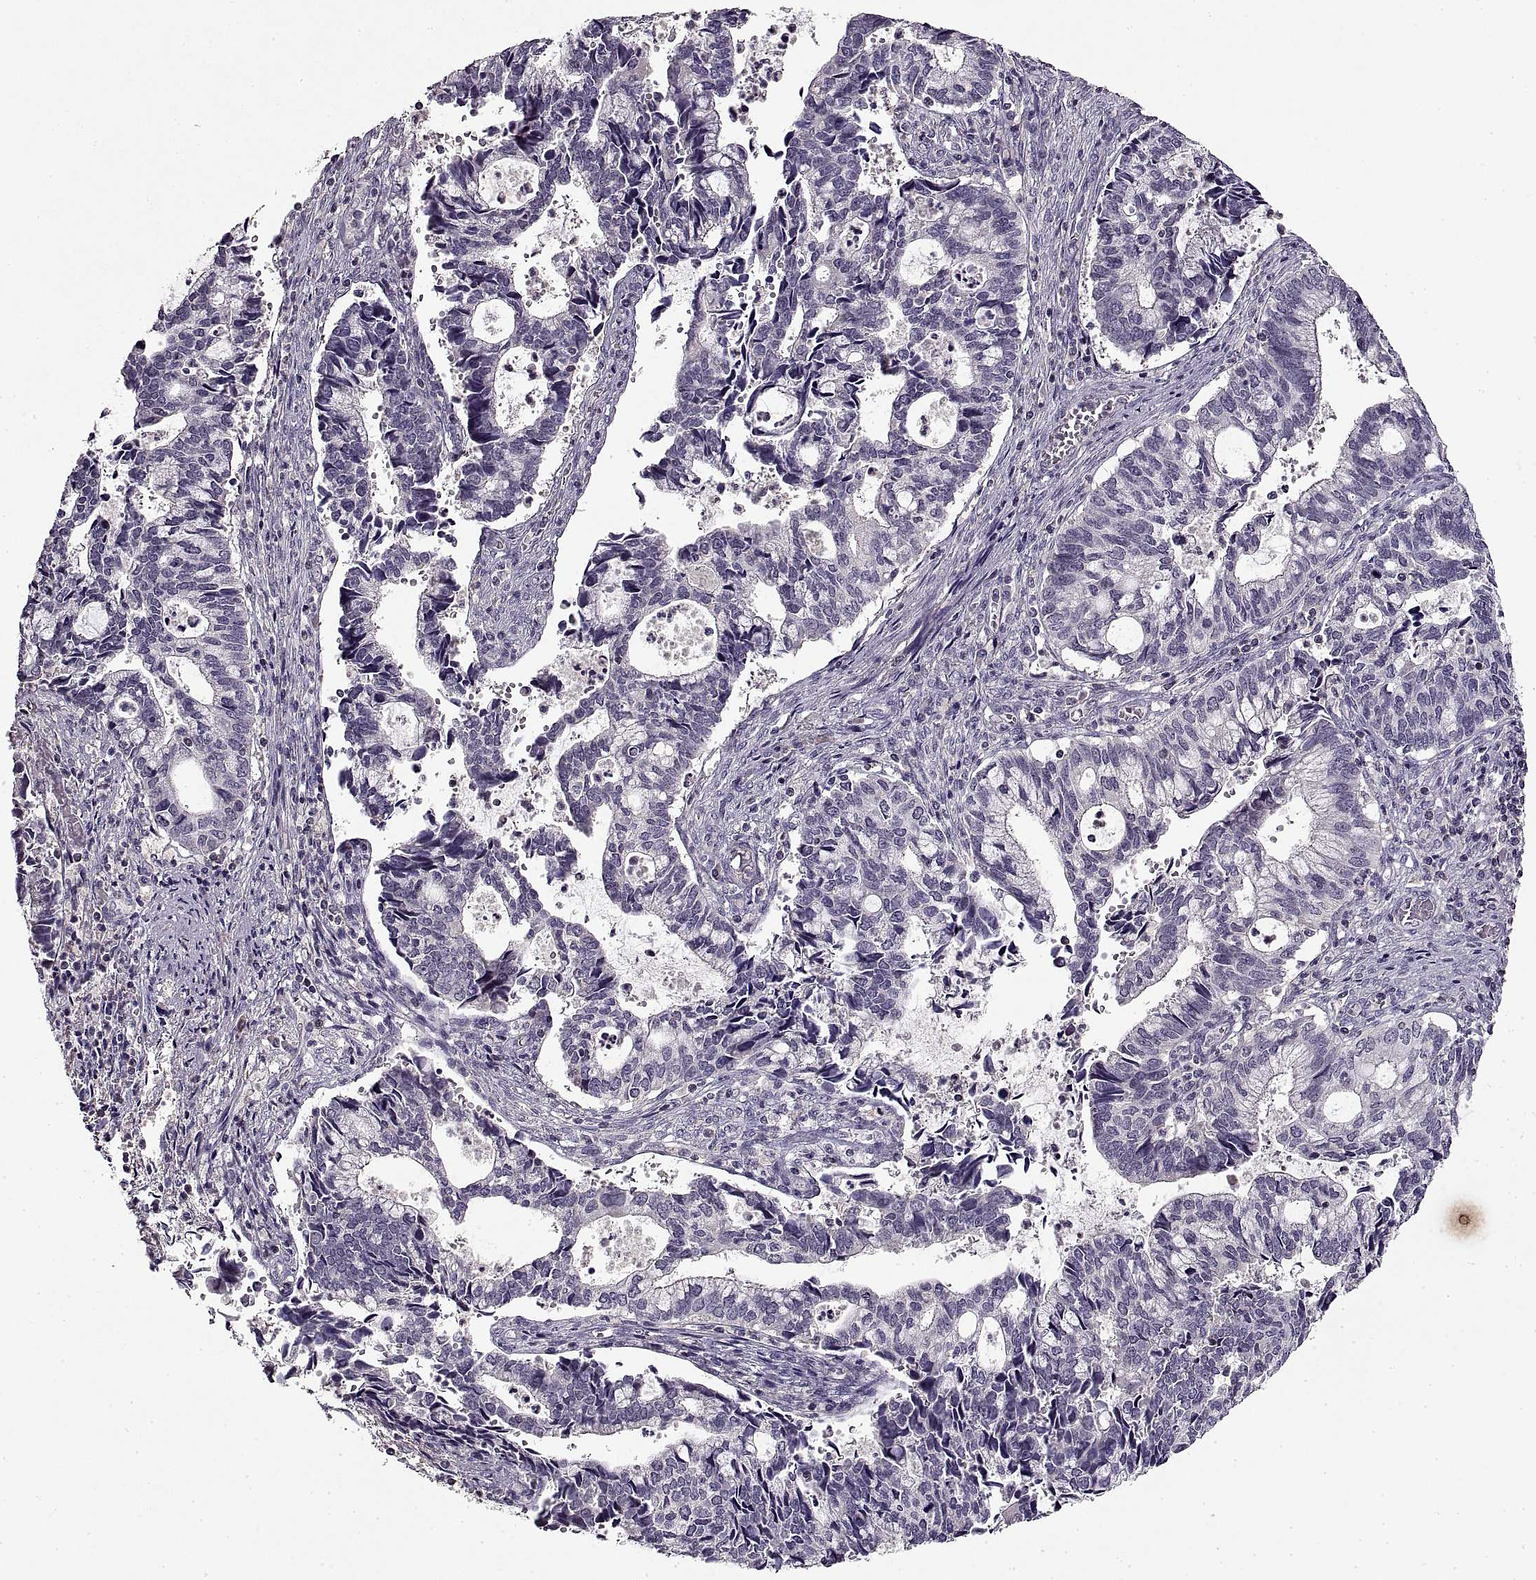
{"staining": {"intensity": "negative", "quantity": "none", "location": "none"}, "tissue": "cervical cancer", "cell_type": "Tumor cells", "image_type": "cancer", "snomed": [{"axis": "morphology", "description": "Adenocarcinoma, NOS"}, {"axis": "topography", "description": "Cervix"}], "caption": "Immunohistochemistry photomicrograph of neoplastic tissue: cervical adenocarcinoma stained with DAB (3,3'-diaminobenzidine) exhibits no significant protein expression in tumor cells.", "gene": "ADAM11", "patient": {"sex": "female", "age": 42}}